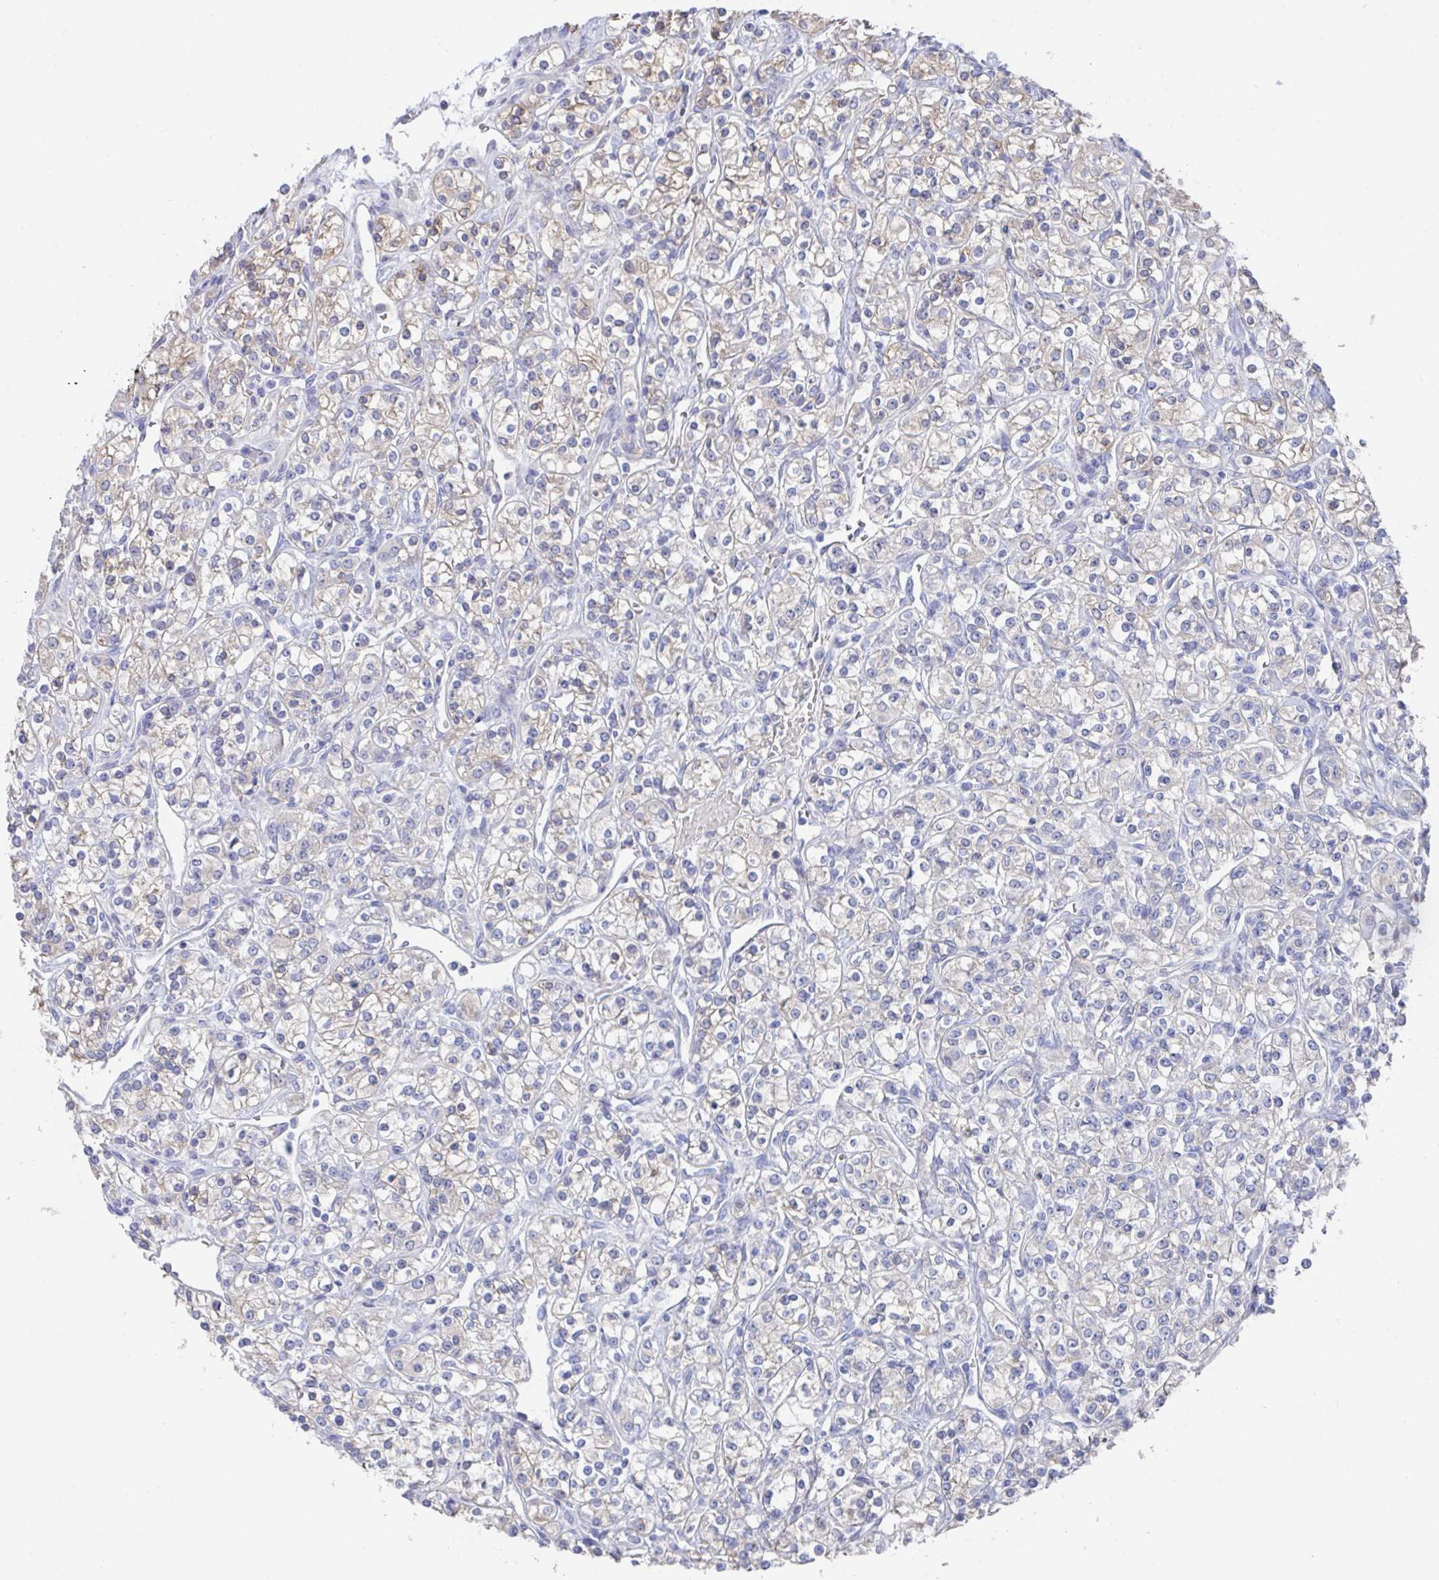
{"staining": {"intensity": "weak", "quantity": "25%-75%", "location": "cytoplasmic/membranous"}, "tissue": "renal cancer", "cell_type": "Tumor cells", "image_type": "cancer", "snomed": [{"axis": "morphology", "description": "Adenocarcinoma, NOS"}, {"axis": "topography", "description": "Kidney"}], "caption": "This image shows immunohistochemistry (IHC) staining of human renal cancer (adenocarcinoma), with low weak cytoplasmic/membranous positivity in about 25%-75% of tumor cells.", "gene": "KCNK5", "patient": {"sex": "male", "age": 77}}